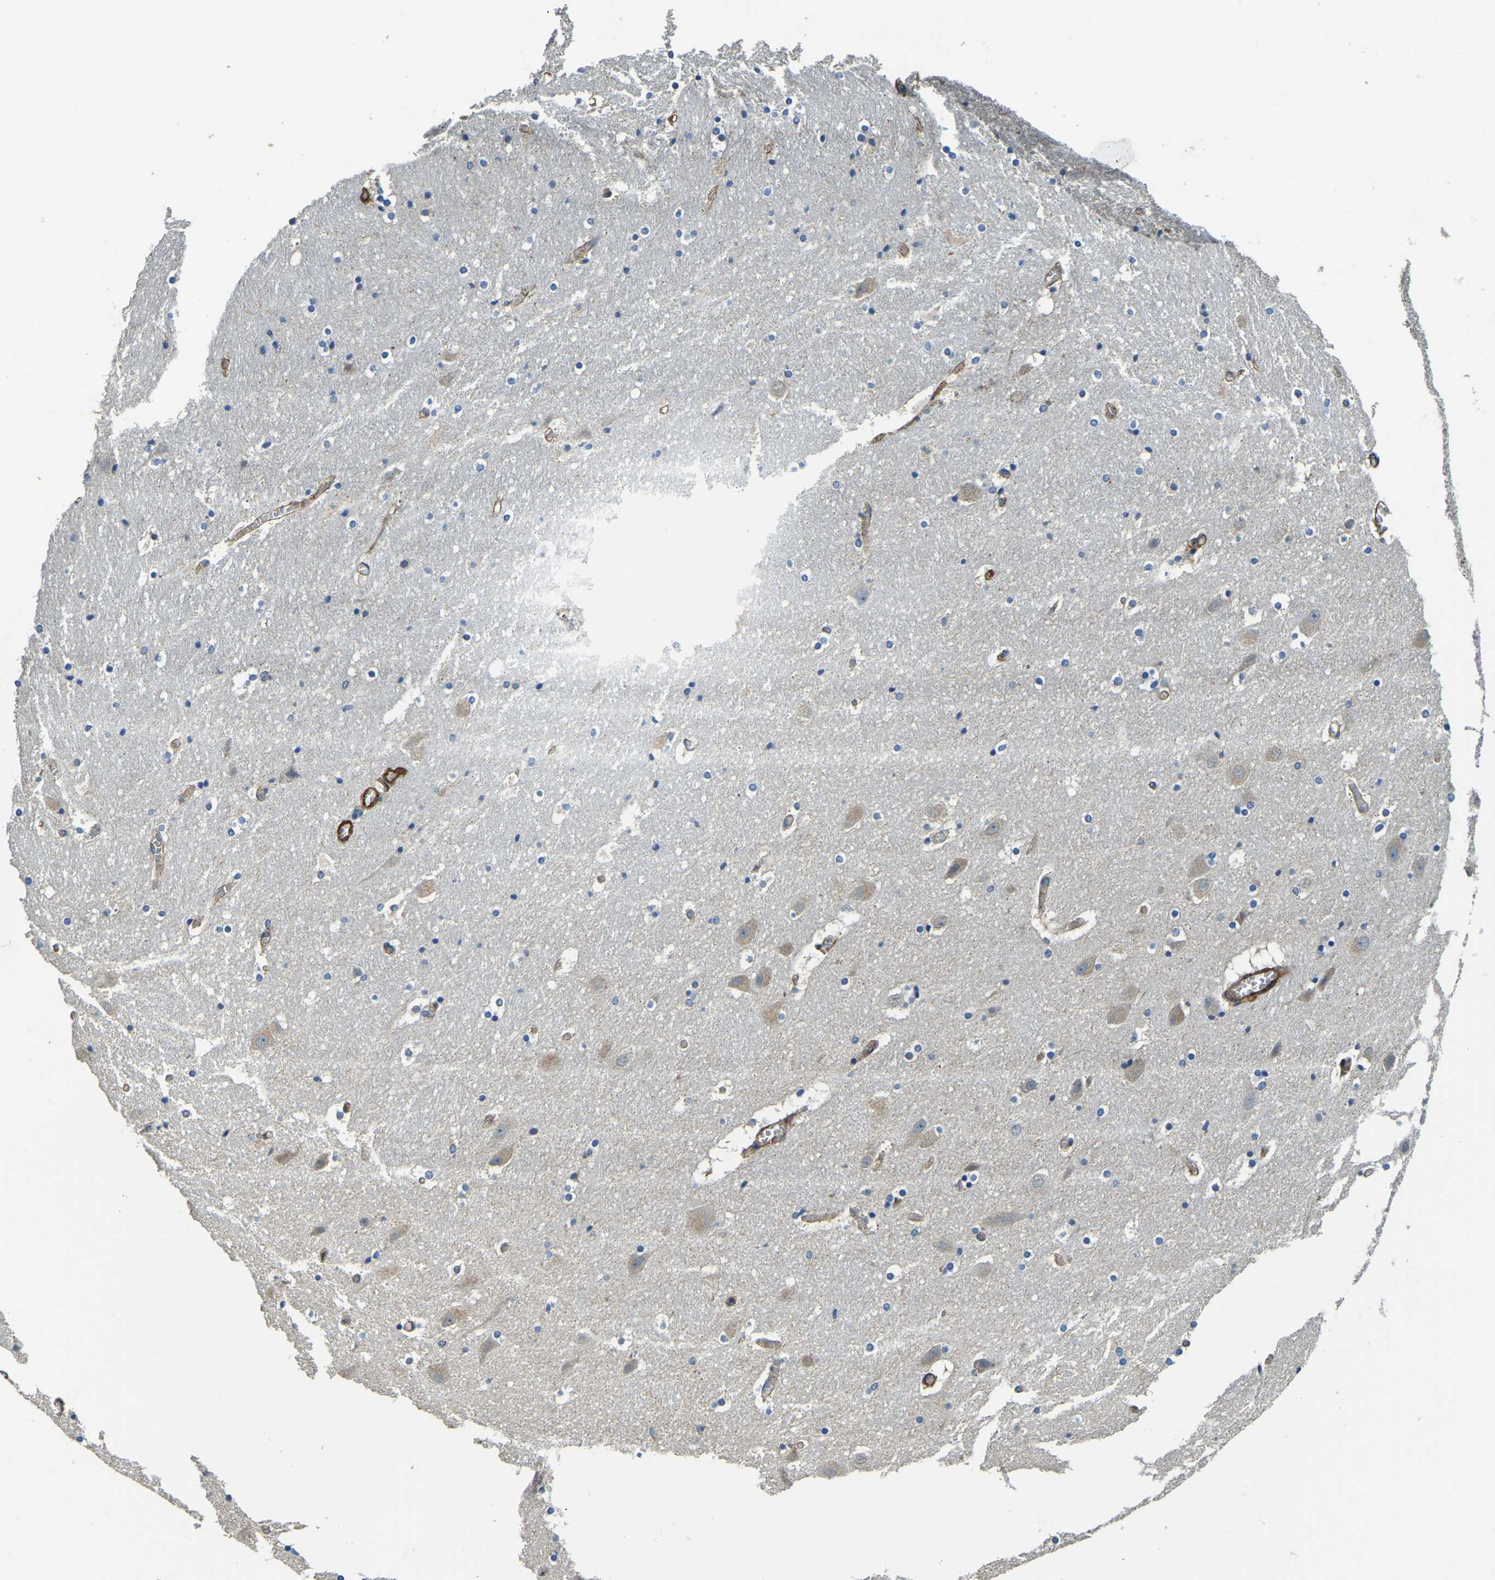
{"staining": {"intensity": "negative", "quantity": "none", "location": "none"}, "tissue": "hippocampus", "cell_type": "Glial cells", "image_type": "normal", "snomed": [{"axis": "morphology", "description": "Normal tissue, NOS"}, {"axis": "topography", "description": "Hippocampus"}], "caption": "Immunohistochemistry (IHC) photomicrograph of normal human hippocampus stained for a protein (brown), which demonstrates no positivity in glial cells.", "gene": "RNF39", "patient": {"sex": "male", "age": 45}}